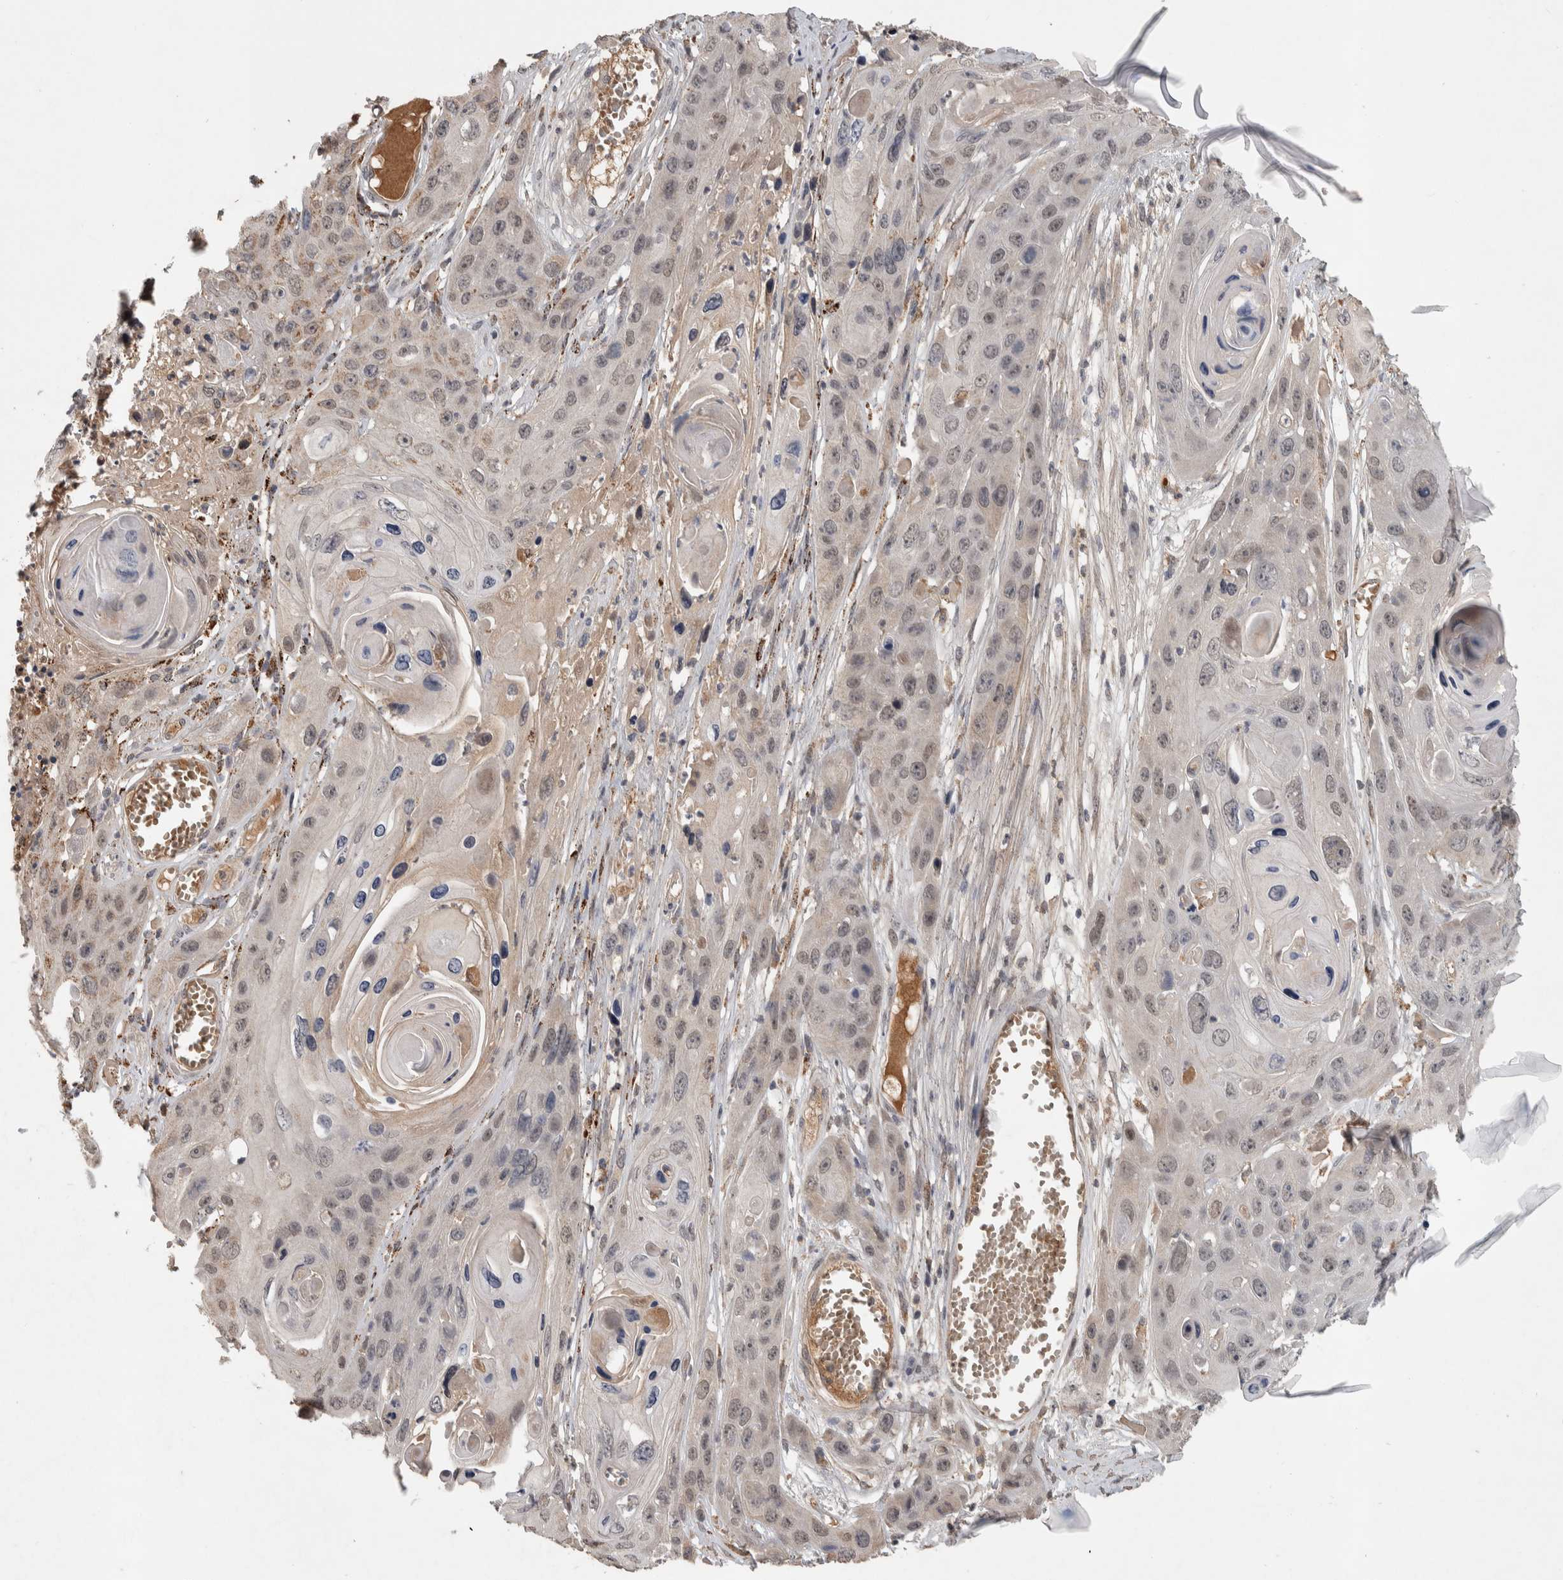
{"staining": {"intensity": "weak", "quantity": "<25%", "location": "nuclear"}, "tissue": "skin cancer", "cell_type": "Tumor cells", "image_type": "cancer", "snomed": [{"axis": "morphology", "description": "Squamous cell carcinoma, NOS"}, {"axis": "topography", "description": "Skin"}], "caption": "Tumor cells show no significant protein staining in squamous cell carcinoma (skin).", "gene": "CHRM3", "patient": {"sex": "male", "age": 55}}